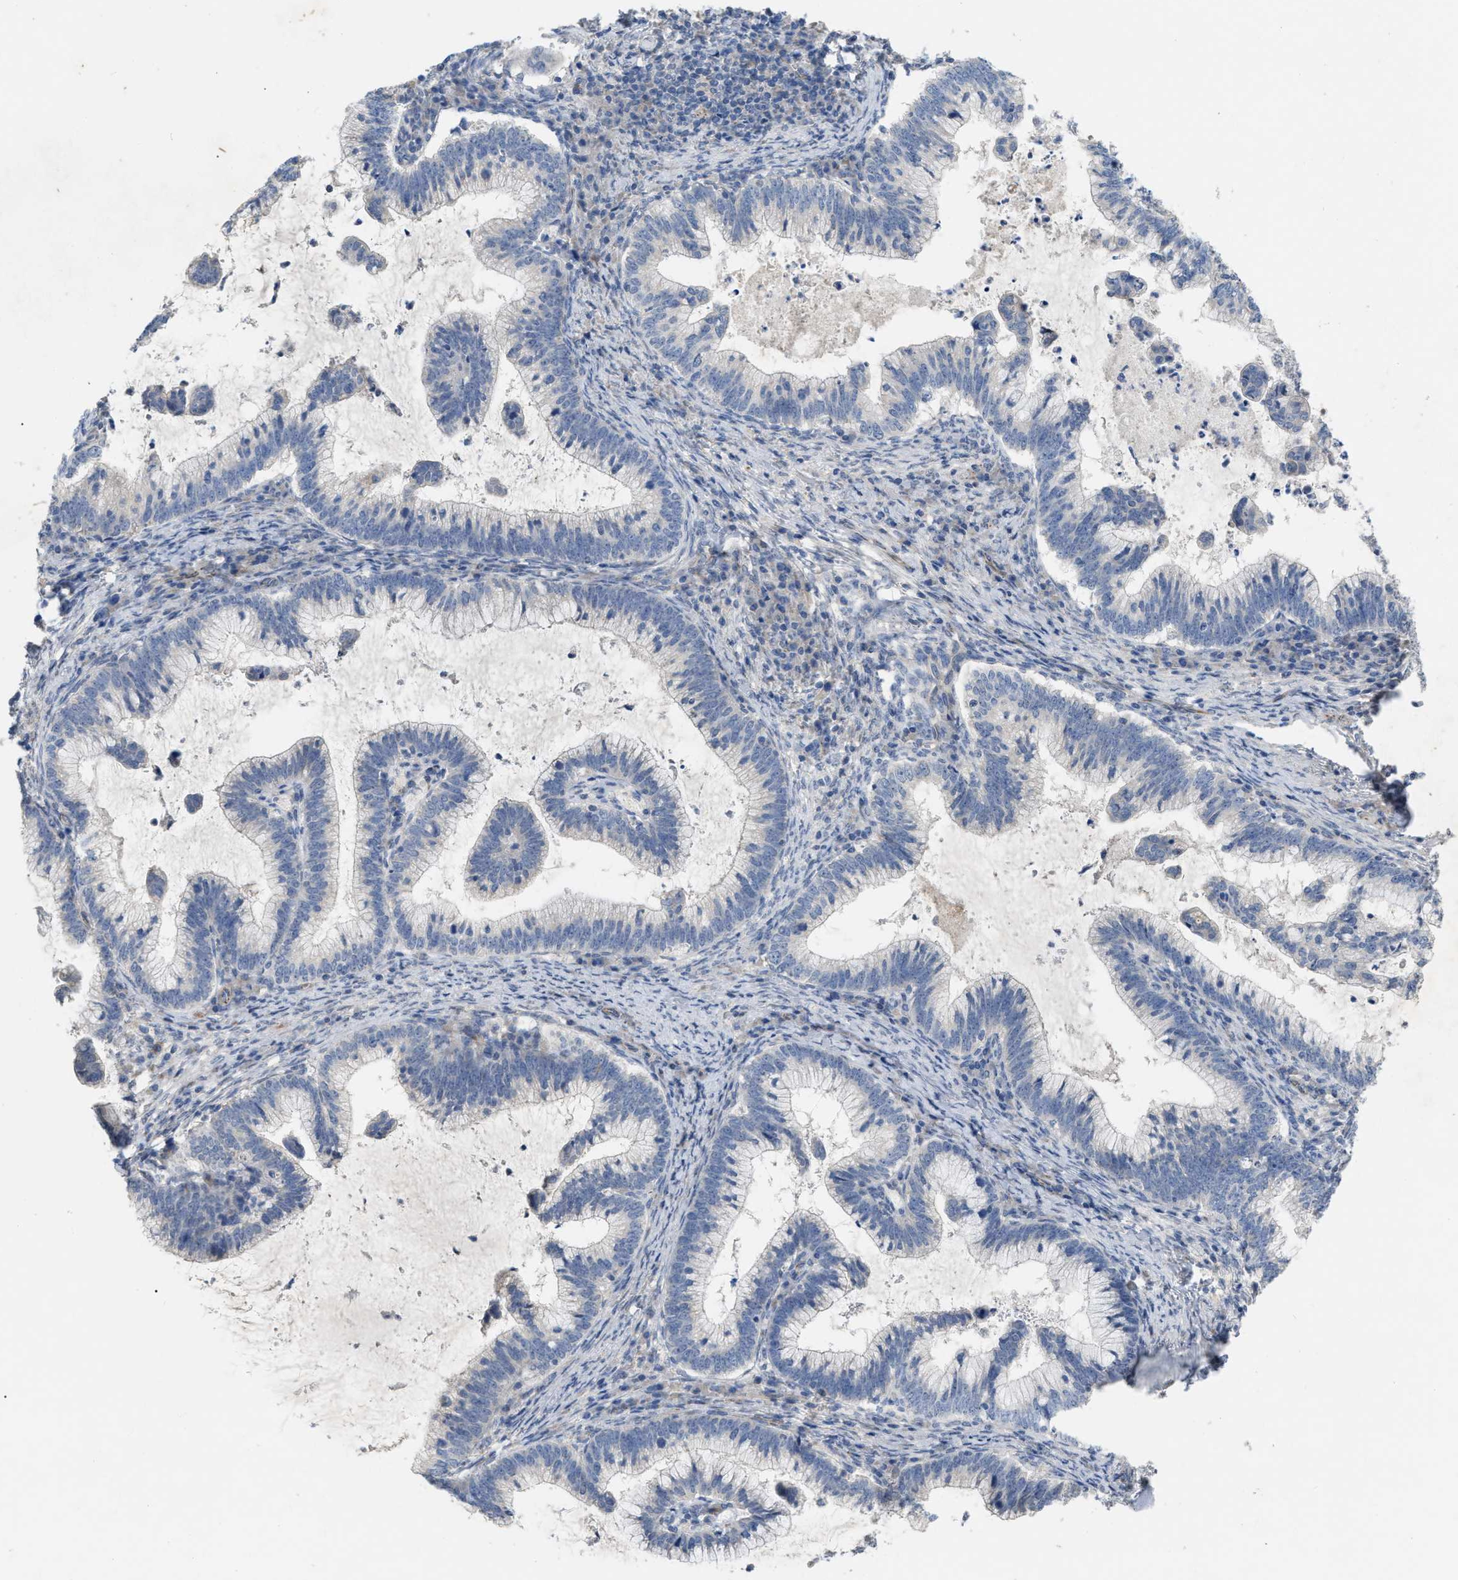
{"staining": {"intensity": "negative", "quantity": "none", "location": "none"}, "tissue": "cervical cancer", "cell_type": "Tumor cells", "image_type": "cancer", "snomed": [{"axis": "morphology", "description": "Adenocarcinoma, NOS"}, {"axis": "topography", "description": "Cervix"}], "caption": "This is a photomicrograph of immunohistochemistry staining of cervical adenocarcinoma, which shows no expression in tumor cells.", "gene": "DHX58", "patient": {"sex": "female", "age": 36}}